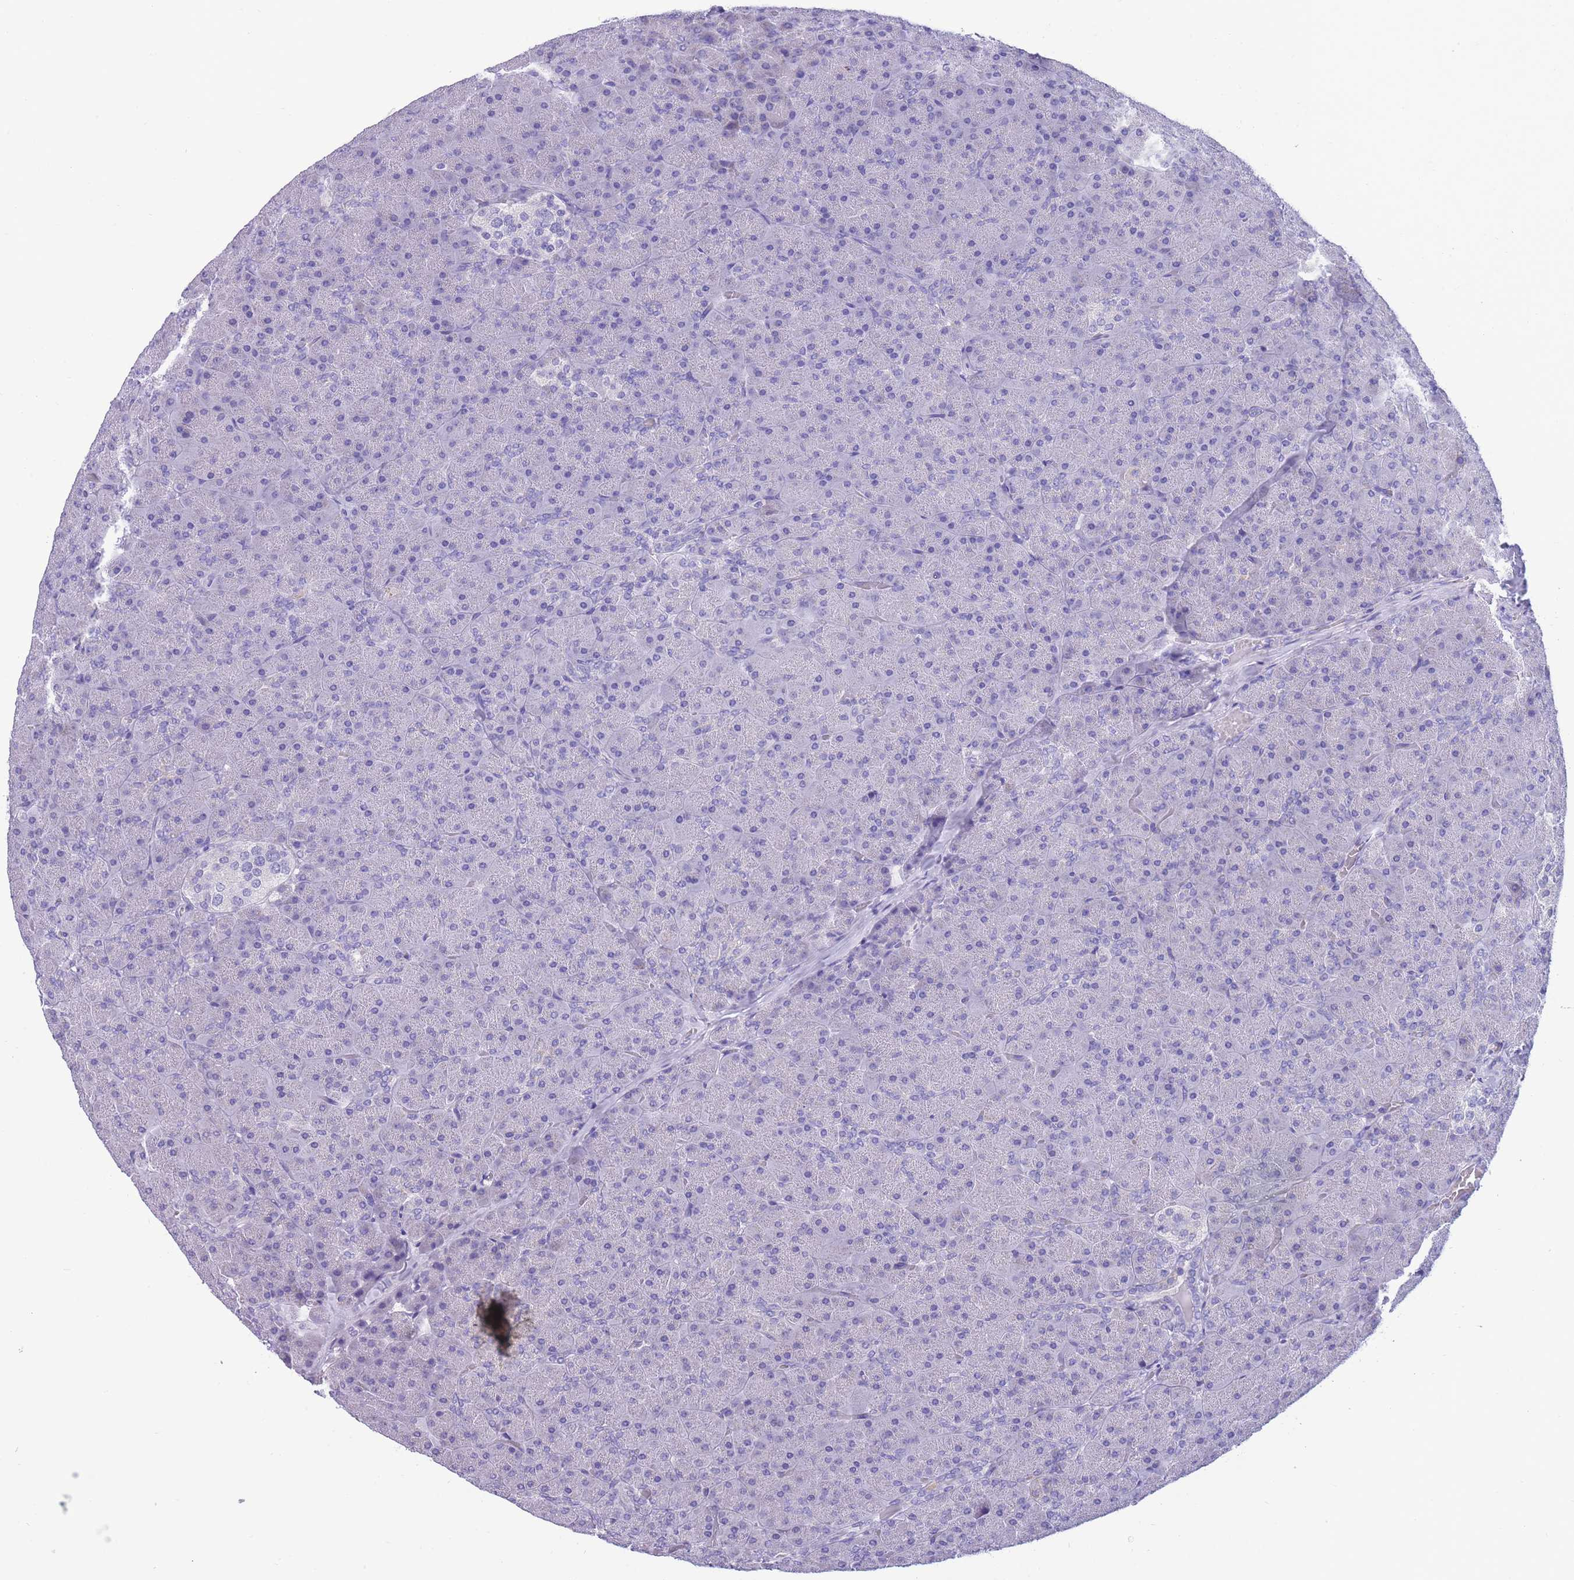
{"staining": {"intensity": "negative", "quantity": "none", "location": "none"}, "tissue": "pancreas", "cell_type": "Exocrine glandular cells", "image_type": "normal", "snomed": [{"axis": "morphology", "description": "Normal tissue, NOS"}, {"axis": "topography", "description": "Pancreas"}], "caption": "There is no significant staining in exocrine glandular cells of pancreas. Brightfield microscopy of immunohistochemistry stained with DAB (brown) and hematoxylin (blue), captured at high magnification.", "gene": "INTS2", "patient": {"sex": "male", "age": 36}}